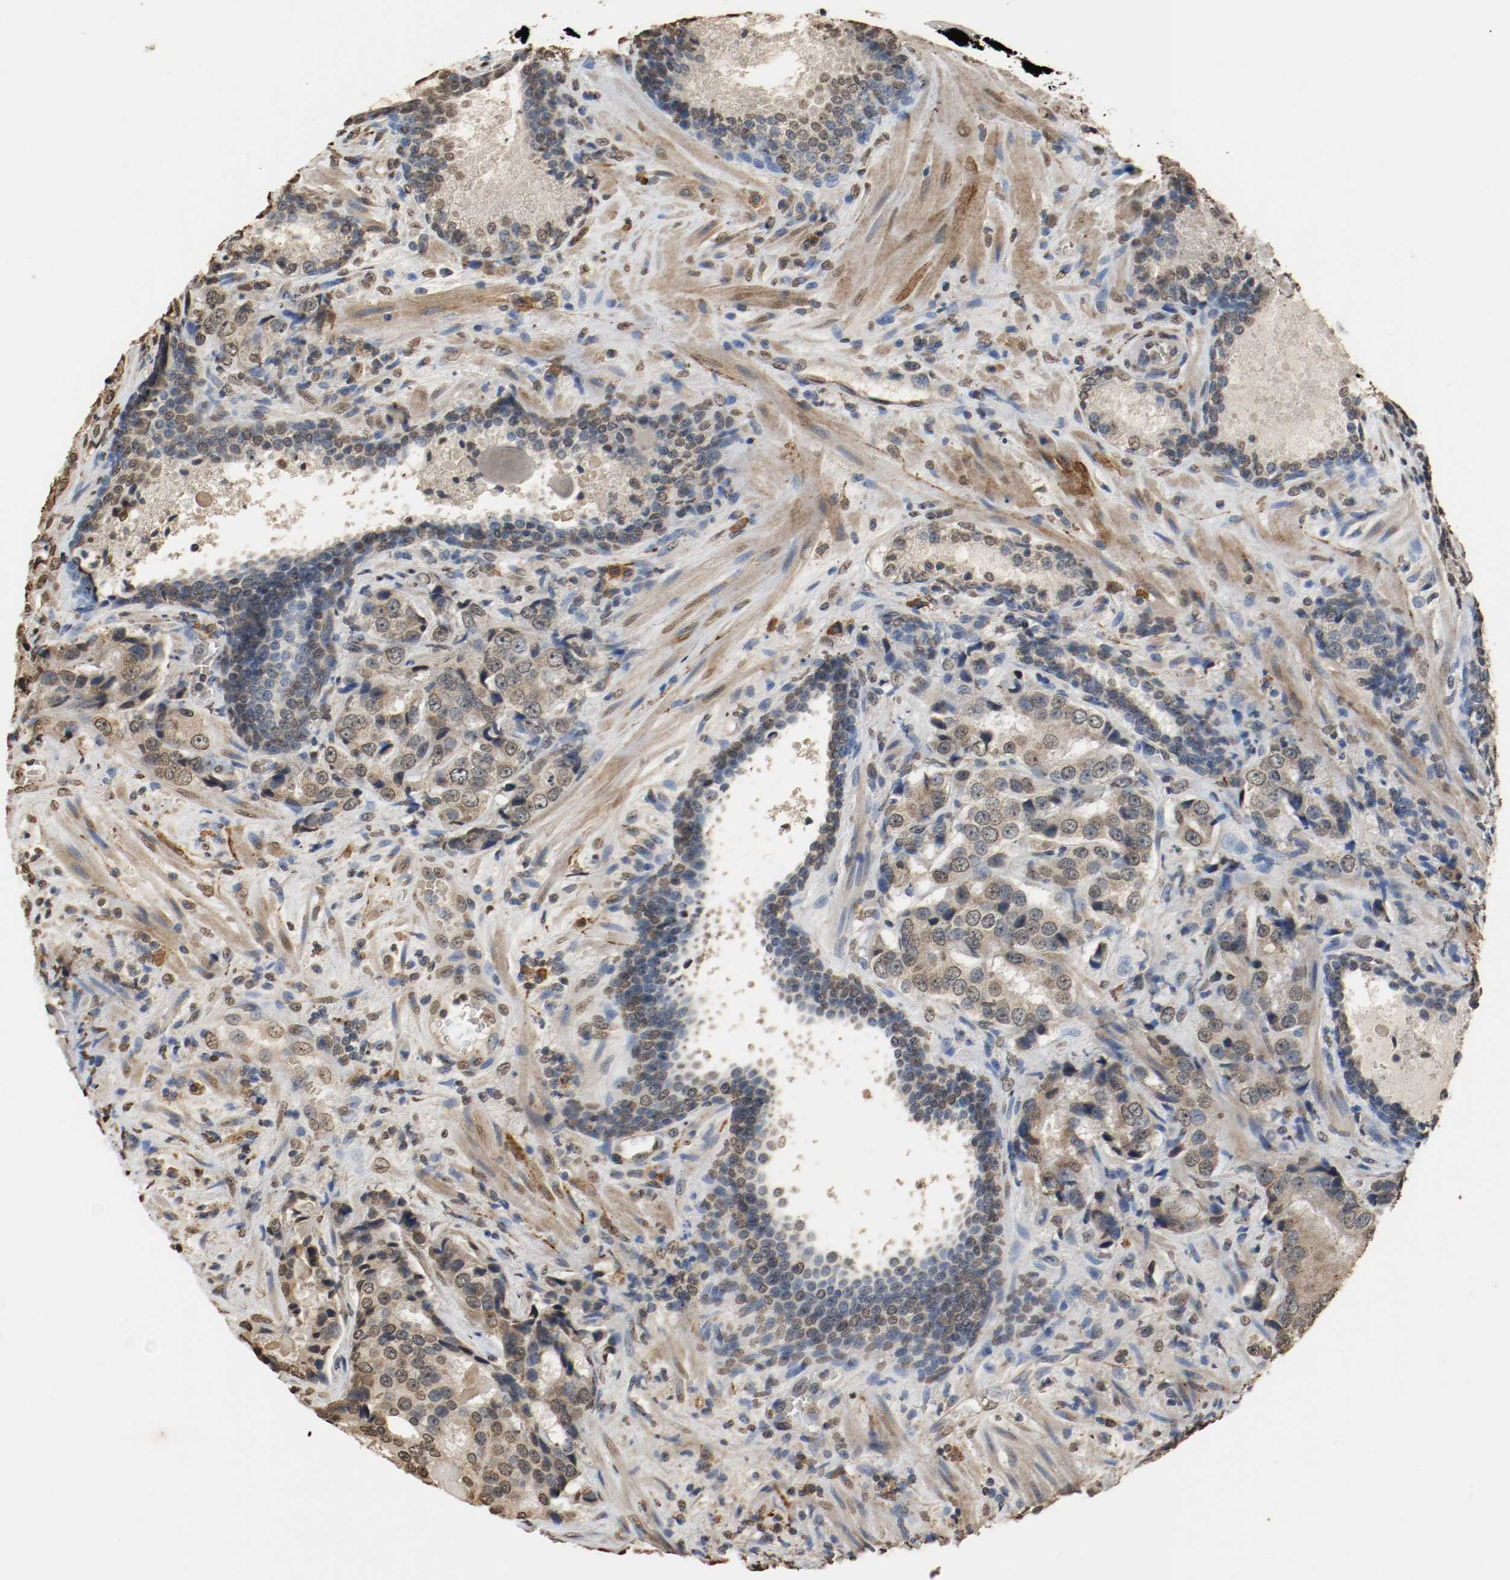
{"staining": {"intensity": "moderate", "quantity": ">75%", "location": "cytoplasmic/membranous"}, "tissue": "prostate cancer", "cell_type": "Tumor cells", "image_type": "cancer", "snomed": [{"axis": "morphology", "description": "Adenocarcinoma, High grade"}, {"axis": "topography", "description": "Prostate"}], "caption": "IHC histopathology image of neoplastic tissue: prostate cancer (adenocarcinoma (high-grade)) stained using immunohistochemistry (IHC) demonstrates medium levels of moderate protein expression localized specifically in the cytoplasmic/membranous of tumor cells, appearing as a cytoplasmic/membranous brown color.", "gene": "RTN4", "patient": {"sex": "male", "age": 58}}